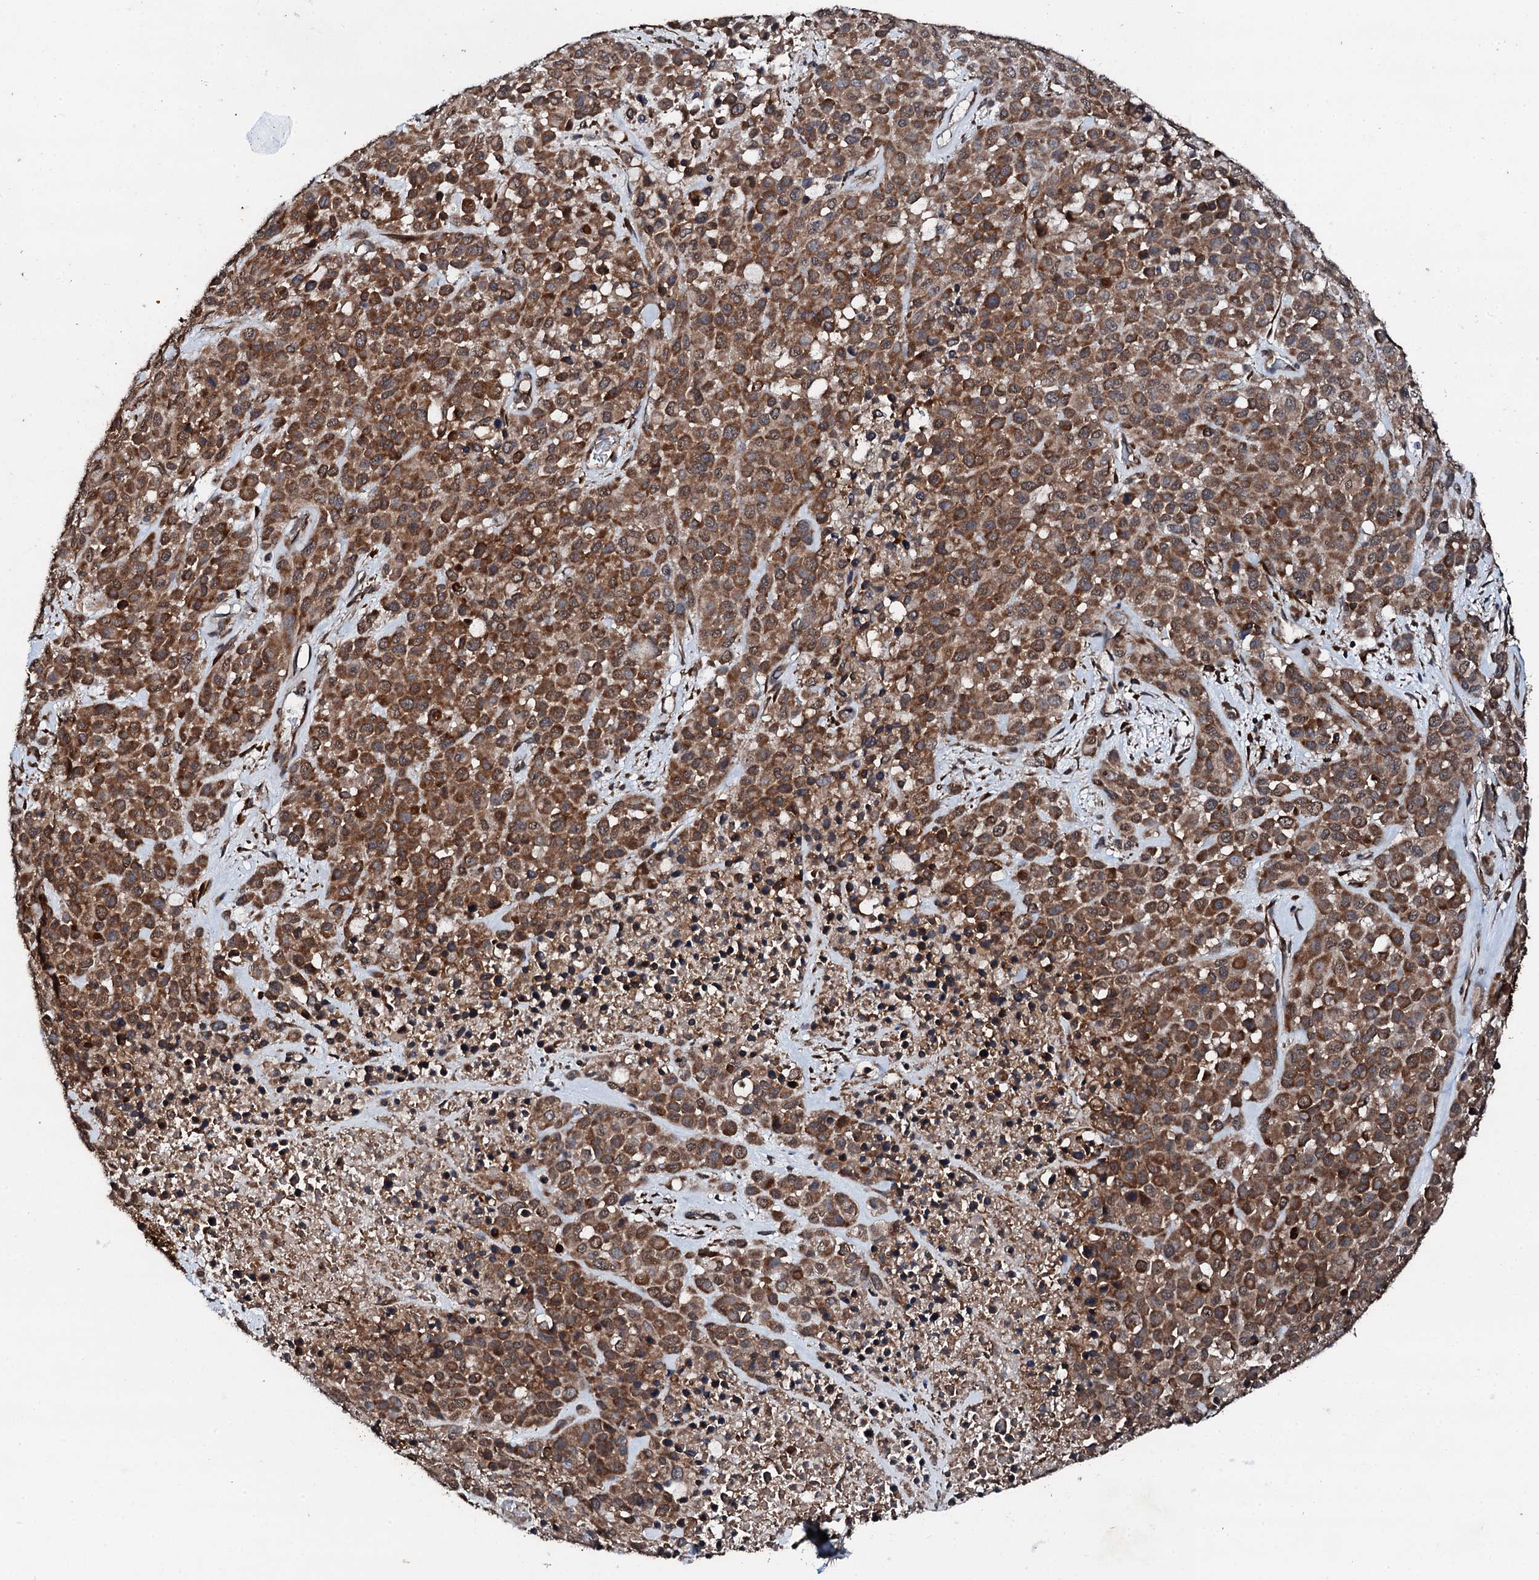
{"staining": {"intensity": "strong", "quantity": ">75%", "location": "cytoplasmic/membranous"}, "tissue": "melanoma", "cell_type": "Tumor cells", "image_type": "cancer", "snomed": [{"axis": "morphology", "description": "Malignant melanoma, Metastatic site"}, {"axis": "topography", "description": "Skin"}], "caption": "Malignant melanoma (metastatic site) stained for a protein demonstrates strong cytoplasmic/membranous positivity in tumor cells.", "gene": "EDC4", "patient": {"sex": "female", "age": 81}}